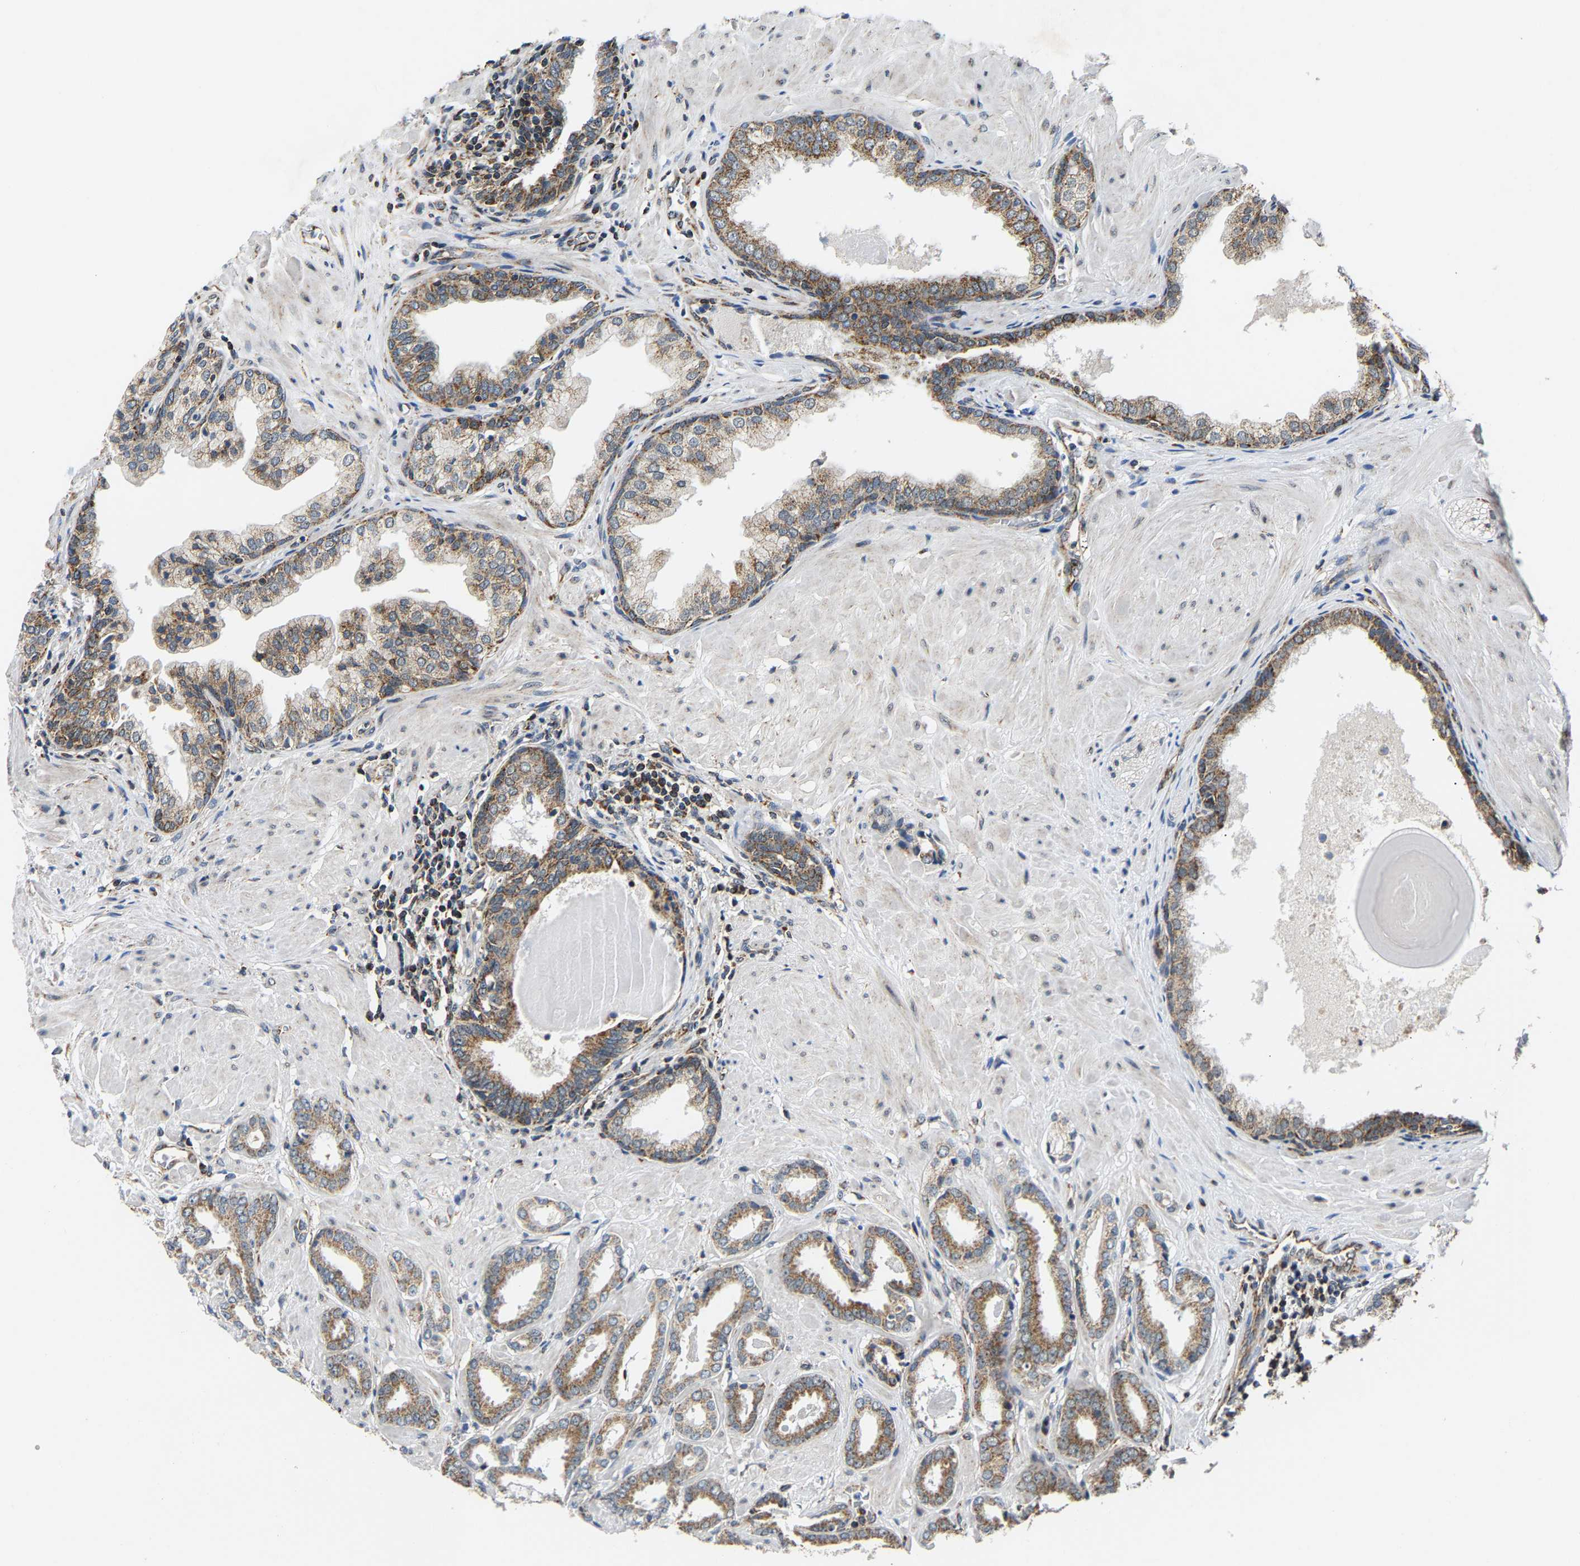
{"staining": {"intensity": "moderate", "quantity": ">75%", "location": "cytoplasmic/membranous"}, "tissue": "prostate cancer", "cell_type": "Tumor cells", "image_type": "cancer", "snomed": [{"axis": "morphology", "description": "Adenocarcinoma, Low grade"}, {"axis": "topography", "description": "Prostate"}], "caption": "Prostate cancer (adenocarcinoma (low-grade)) stained with immunohistochemistry (IHC) exhibits moderate cytoplasmic/membranous expression in approximately >75% of tumor cells. The protein of interest is stained brown, and the nuclei are stained in blue (DAB IHC with brightfield microscopy, high magnification).", "gene": "GIMAP7", "patient": {"sex": "male", "age": 53}}